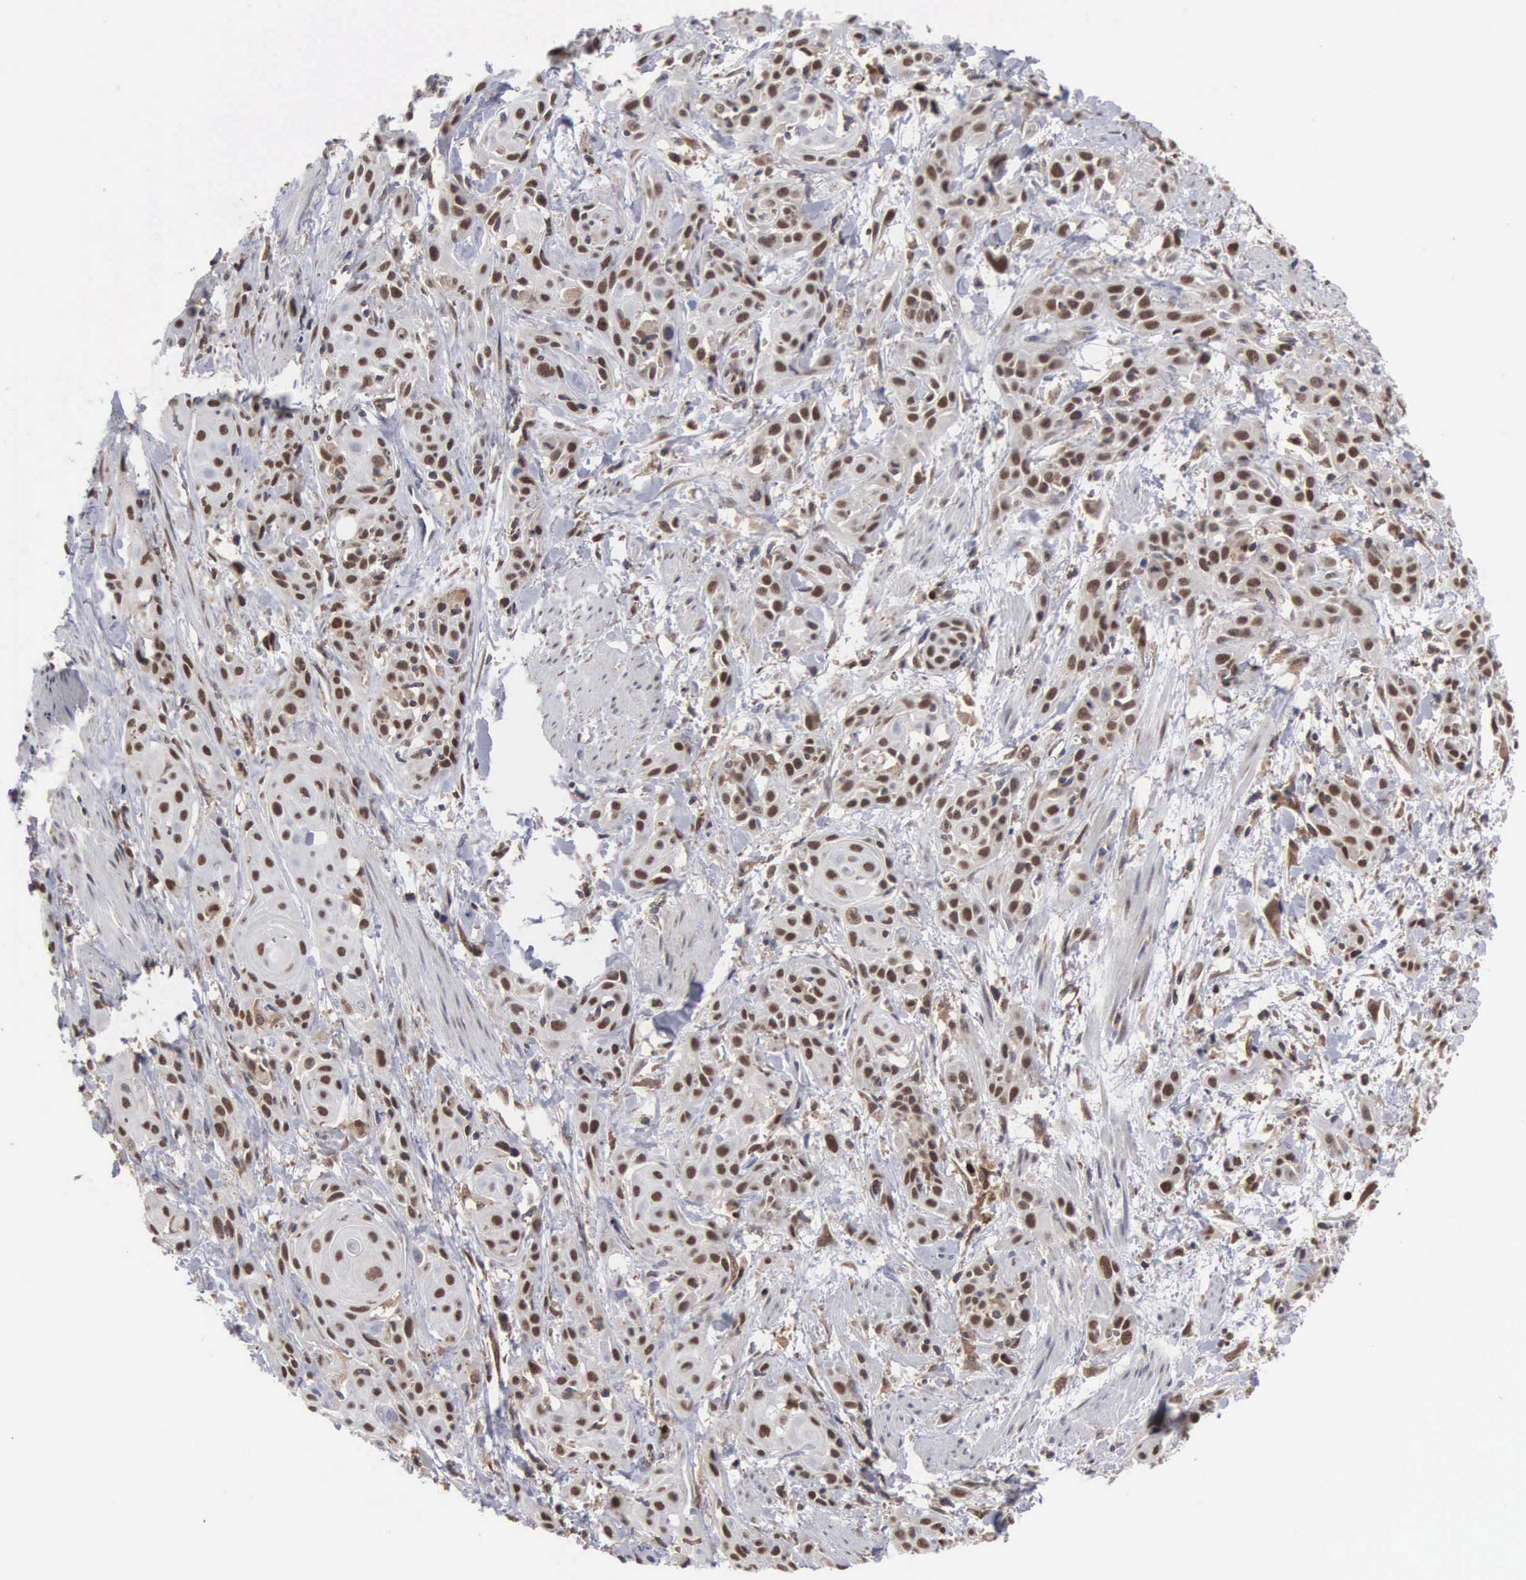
{"staining": {"intensity": "moderate", "quantity": ">75%", "location": "nuclear"}, "tissue": "skin cancer", "cell_type": "Tumor cells", "image_type": "cancer", "snomed": [{"axis": "morphology", "description": "Squamous cell carcinoma, NOS"}, {"axis": "topography", "description": "Skin"}, {"axis": "topography", "description": "Anal"}], "caption": "This is an image of immunohistochemistry (IHC) staining of squamous cell carcinoma (skin), which shows moderate expression in the nuclear of tumor cells.", "gene": "TRMT5", "patient": {"sex": "male", "age": 64}}